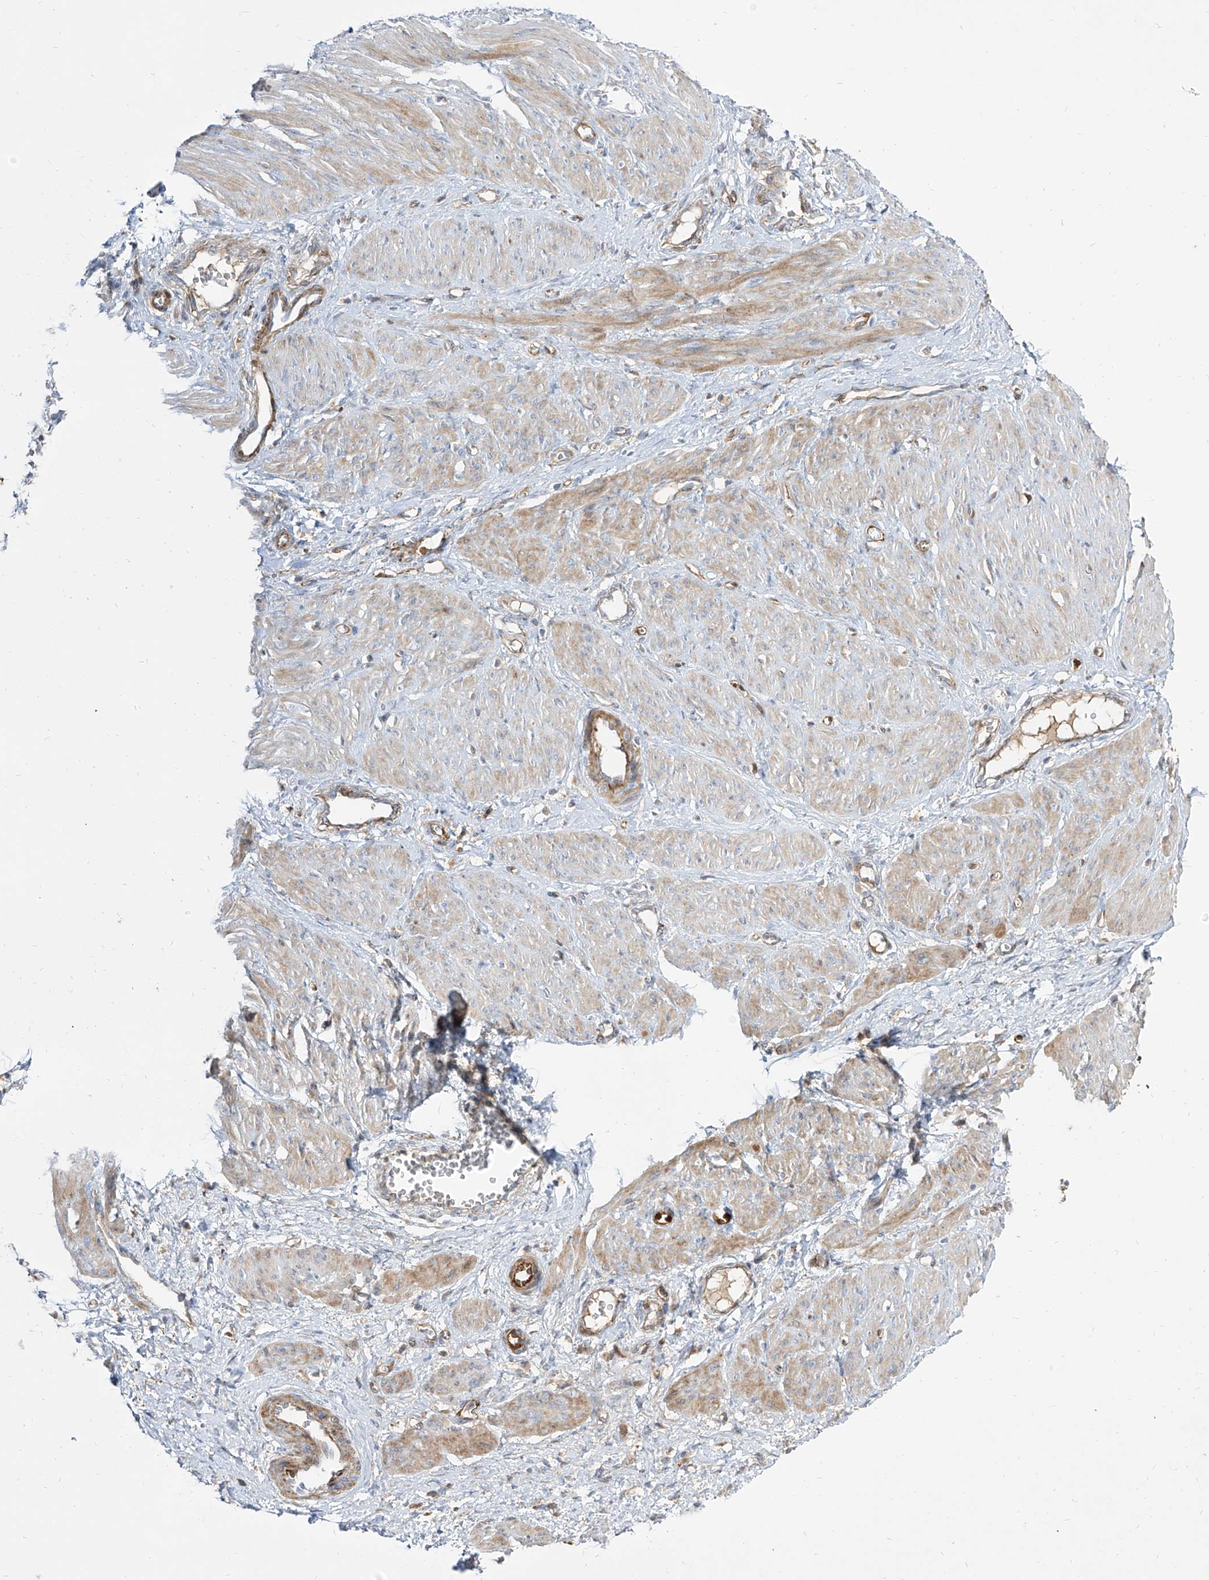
{"staining": {"intensity": "moderate", "quantity": "<25%", "location": "cytoplasmic/membranous"}, "tissue": "smooth muscle", "cell_type": "Smooth muscle cells", "image_type": "normal", "snomed": [{"axis": "morphology", "description": "Normal tissue, NOS"}, {"axis": "topography", "description": "Endometrium"}], "caption": "Protein analysis of normal smooth muscle displays moderate cytoplasmic/membranous positivity in approximately <25% of smooth muscle cells. (Stains: DAB (3,3'-diaminobenzidine) in brown, nuclei in blue, Microscopy: brightfield microscopy at high magnification).", "gene": "KYNU", "patient": {"sex": "female", "age": 33}}